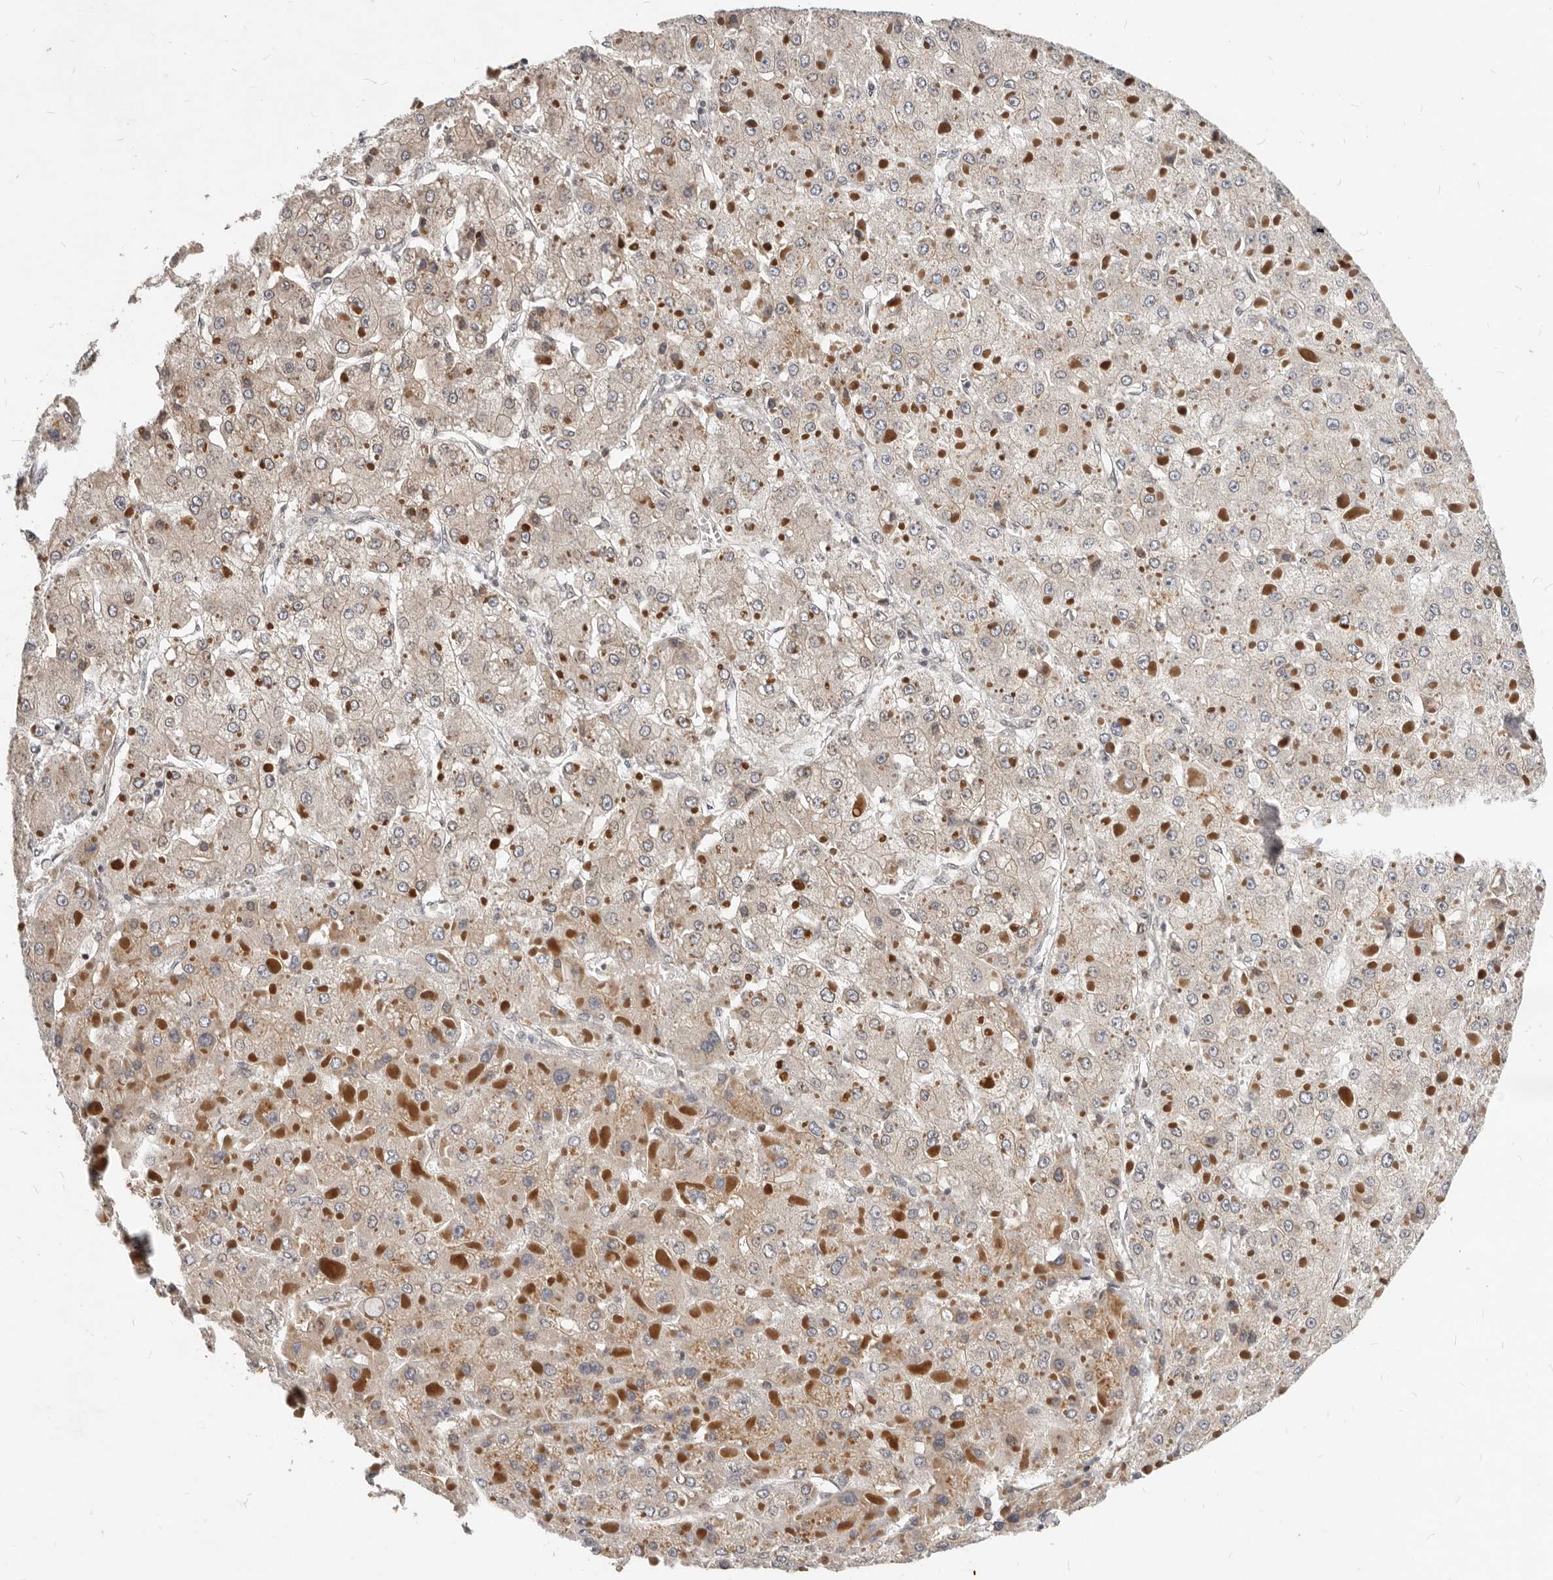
{"staining": {"intensity": "moderate", "quantity": "25%-75%", "location": "cytoplasmic/membranous"}, "tissue": "liver cancer", "cell_type": "Tumor cells", "image_type": "cancer", "snomed": [{"axis": "morphology", "description": "Carcinoma, Hepatocellular, NOS"}, {"axis": "topography", "description": "Liver"}], "caption": "Liver cancer tissue shows moderate cytoplasmic/membranous expression in about 25%-75% of tumor cells (DAB (3,3'-diaminobenzidine) IHC, brown staining for protein, blue staining for nuclei).", "gene": "NPY4R", "patient": {"sex": "female", "age": 73}}